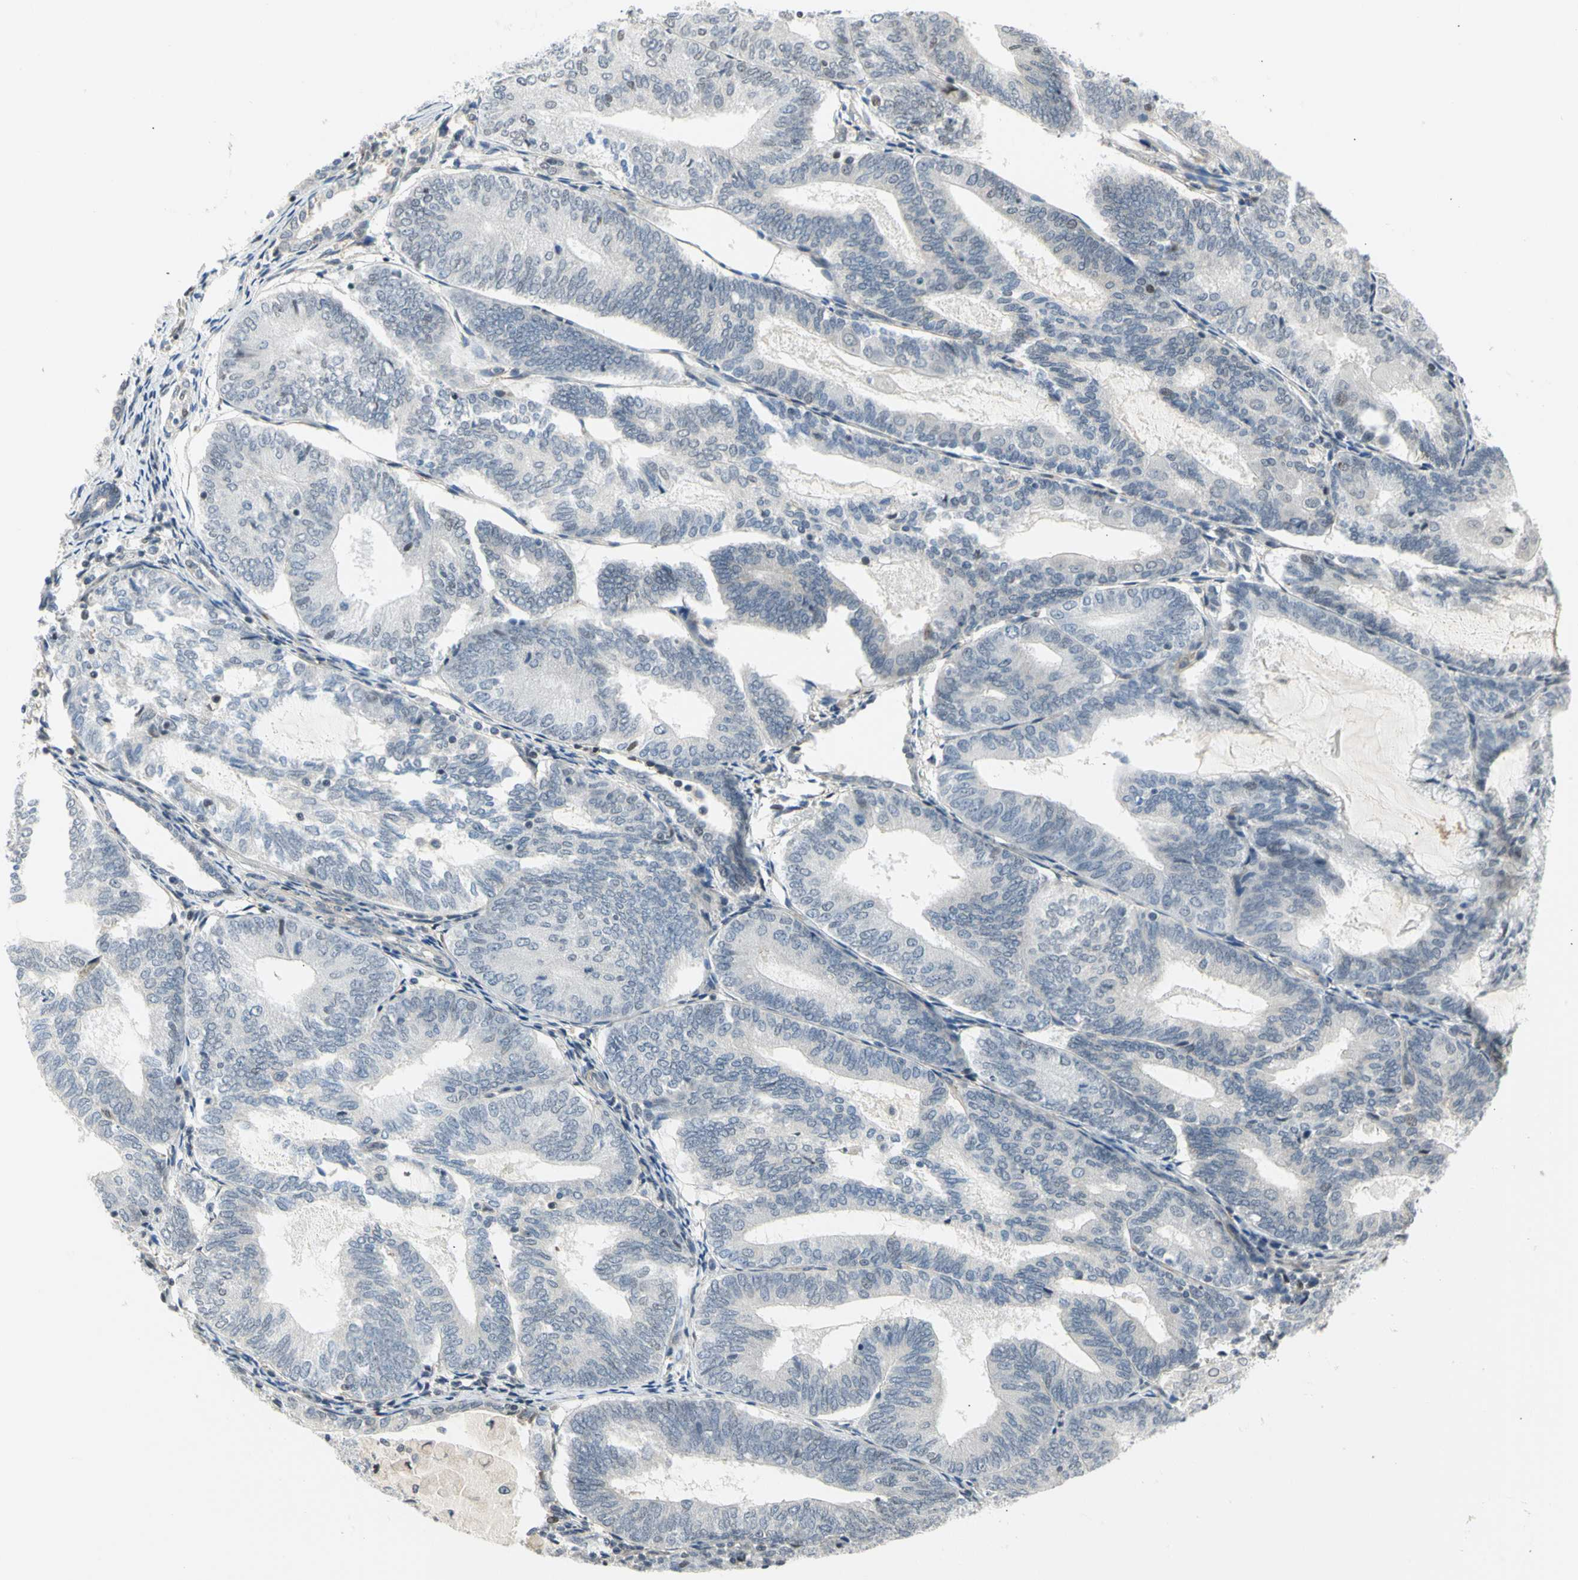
{"staining": {"intensity": "negative", "quantity": "none", "location": "none"}, "tissue": "endometrial cancer", "cell_type": "Tumor cells", "image_type": "cancer", "snomed": [{"axis": "morphology", "description": "Adenocarcinoma, NOS"}, {"axis": "topography", "description": "Endometrium"}], "caption": "Human endometrial adenocarcinoma stained for a protein using immunohistochemistry (IHC) exhibits no positivity in tumor cells.", "gene": "IMPG2", "patient": {"sex": "female", "age": 81}}